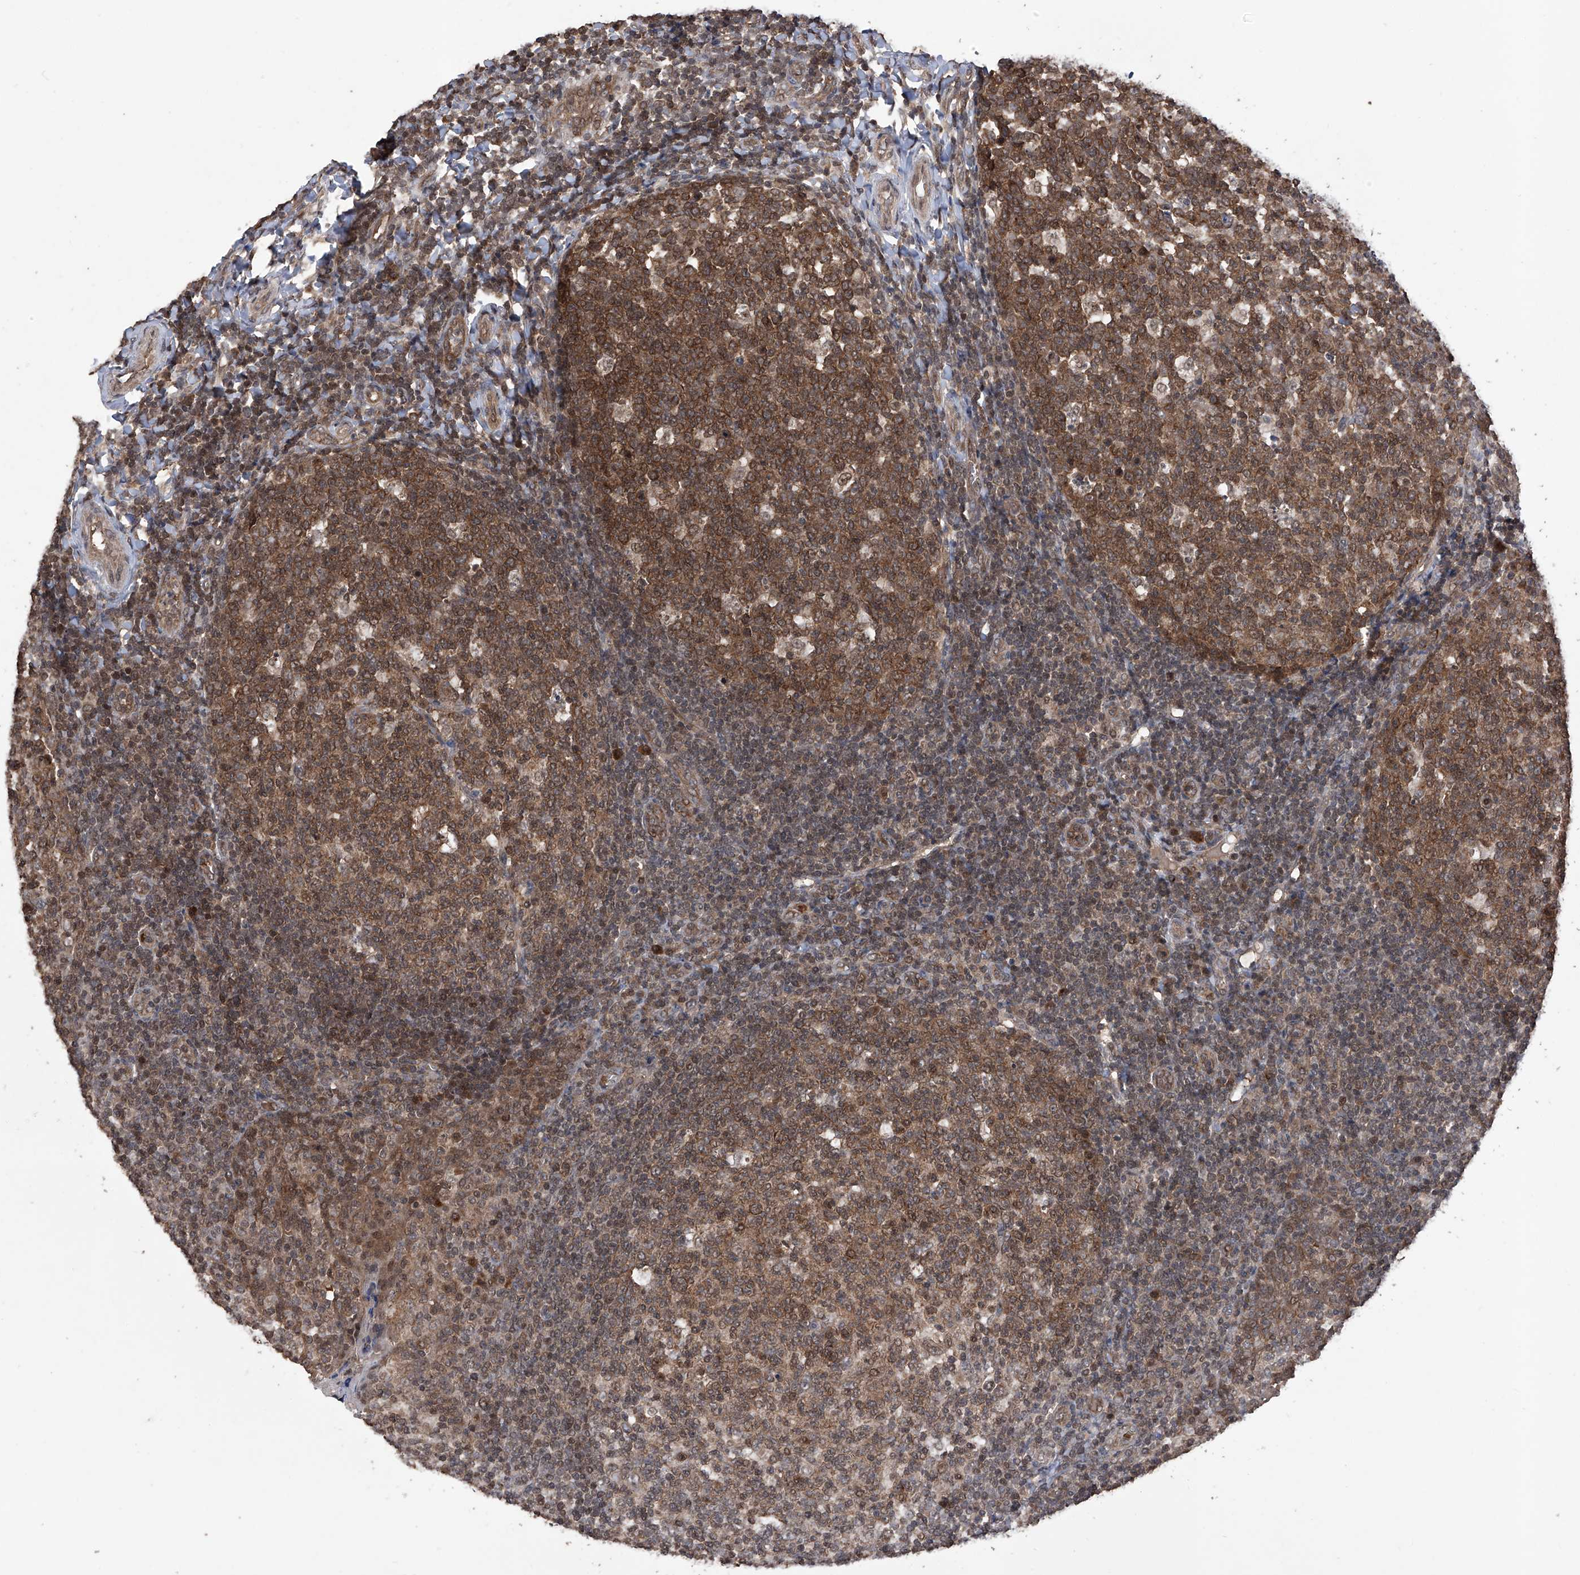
{"staining": {"intensity": "moderate", "quantity": ">75%", "location": "cytoplasmic/membranous"}, "tissue": "tonsil", "cell_type": "Germinal center cells", "image_type": "normal", "snomed": [{"axis": "morphology", "description": "Normal tissue, NOS"}, {"axis": "topography", "description": "Tonsil"}], "caption": "A photomicrograph of human tonsil stained for a protein exhibits moderate cytoplasmic/membranous brown staining in germinal center cells.", "gene": "LYSMD4", "patient": {"sex": "female", "age": 19}}